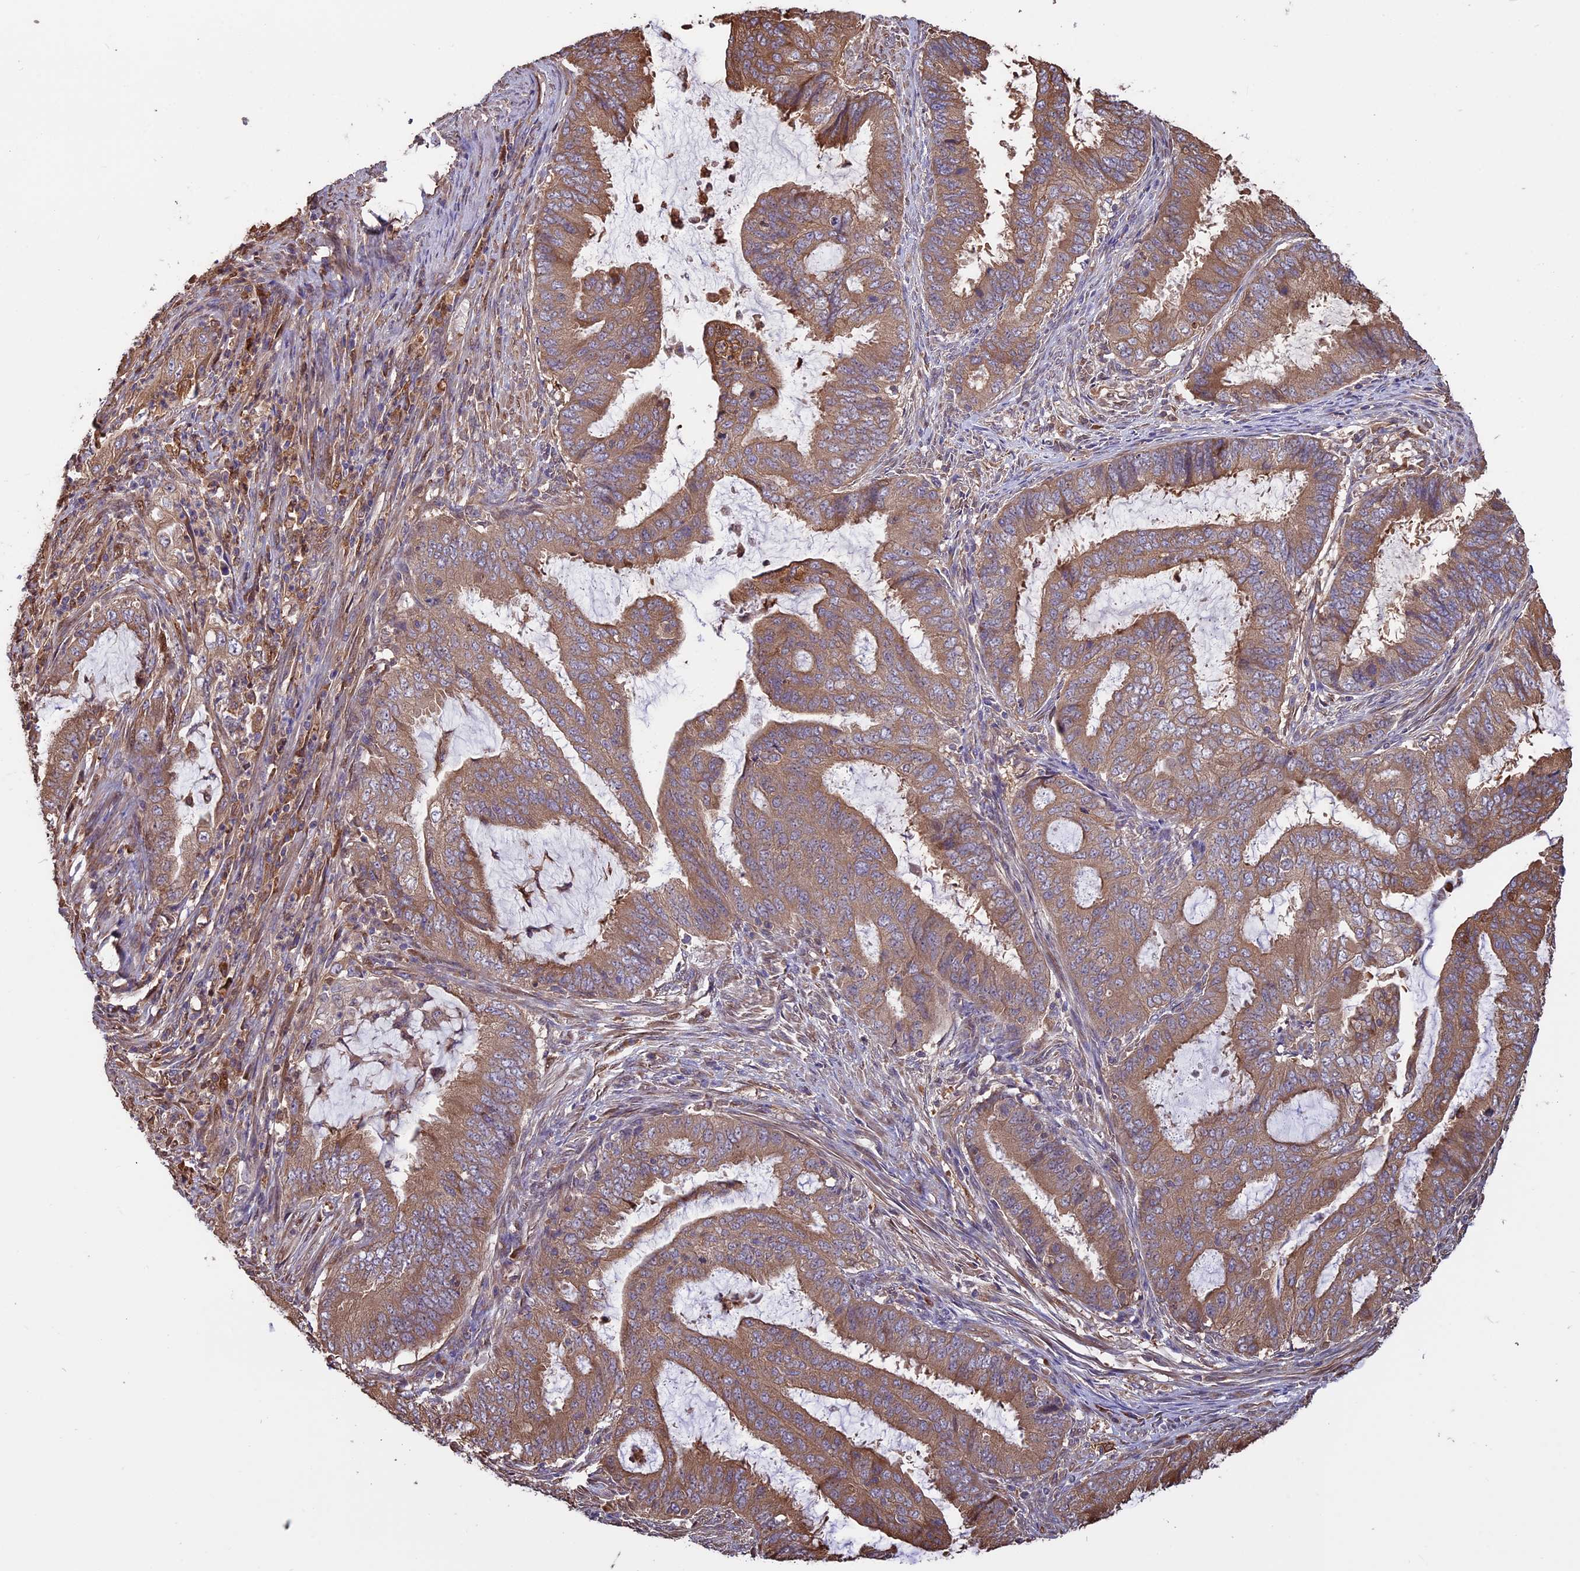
{"staining": {"intensity": "moderate", "quantity": ">75%", "location": "cytoplasmic/membranous"}, "tissue": "endometrial cancer", "cell_type": "Tumor cells", "image_type": "cancer", "snomed": [{"axis": "morphology", "description": "Adenocarcinoma, NOS"}, {"axis": "topography", "description": "Endometrium"}], "caption": "This photomicrograph reveals IHC staining of endometrial cancer, with medium moderate cytoplasmic/membranous staining in approximately >75% of tumor cells.", "gene": "VWA3A", "patient": {"sex": "female", "age": 51}}